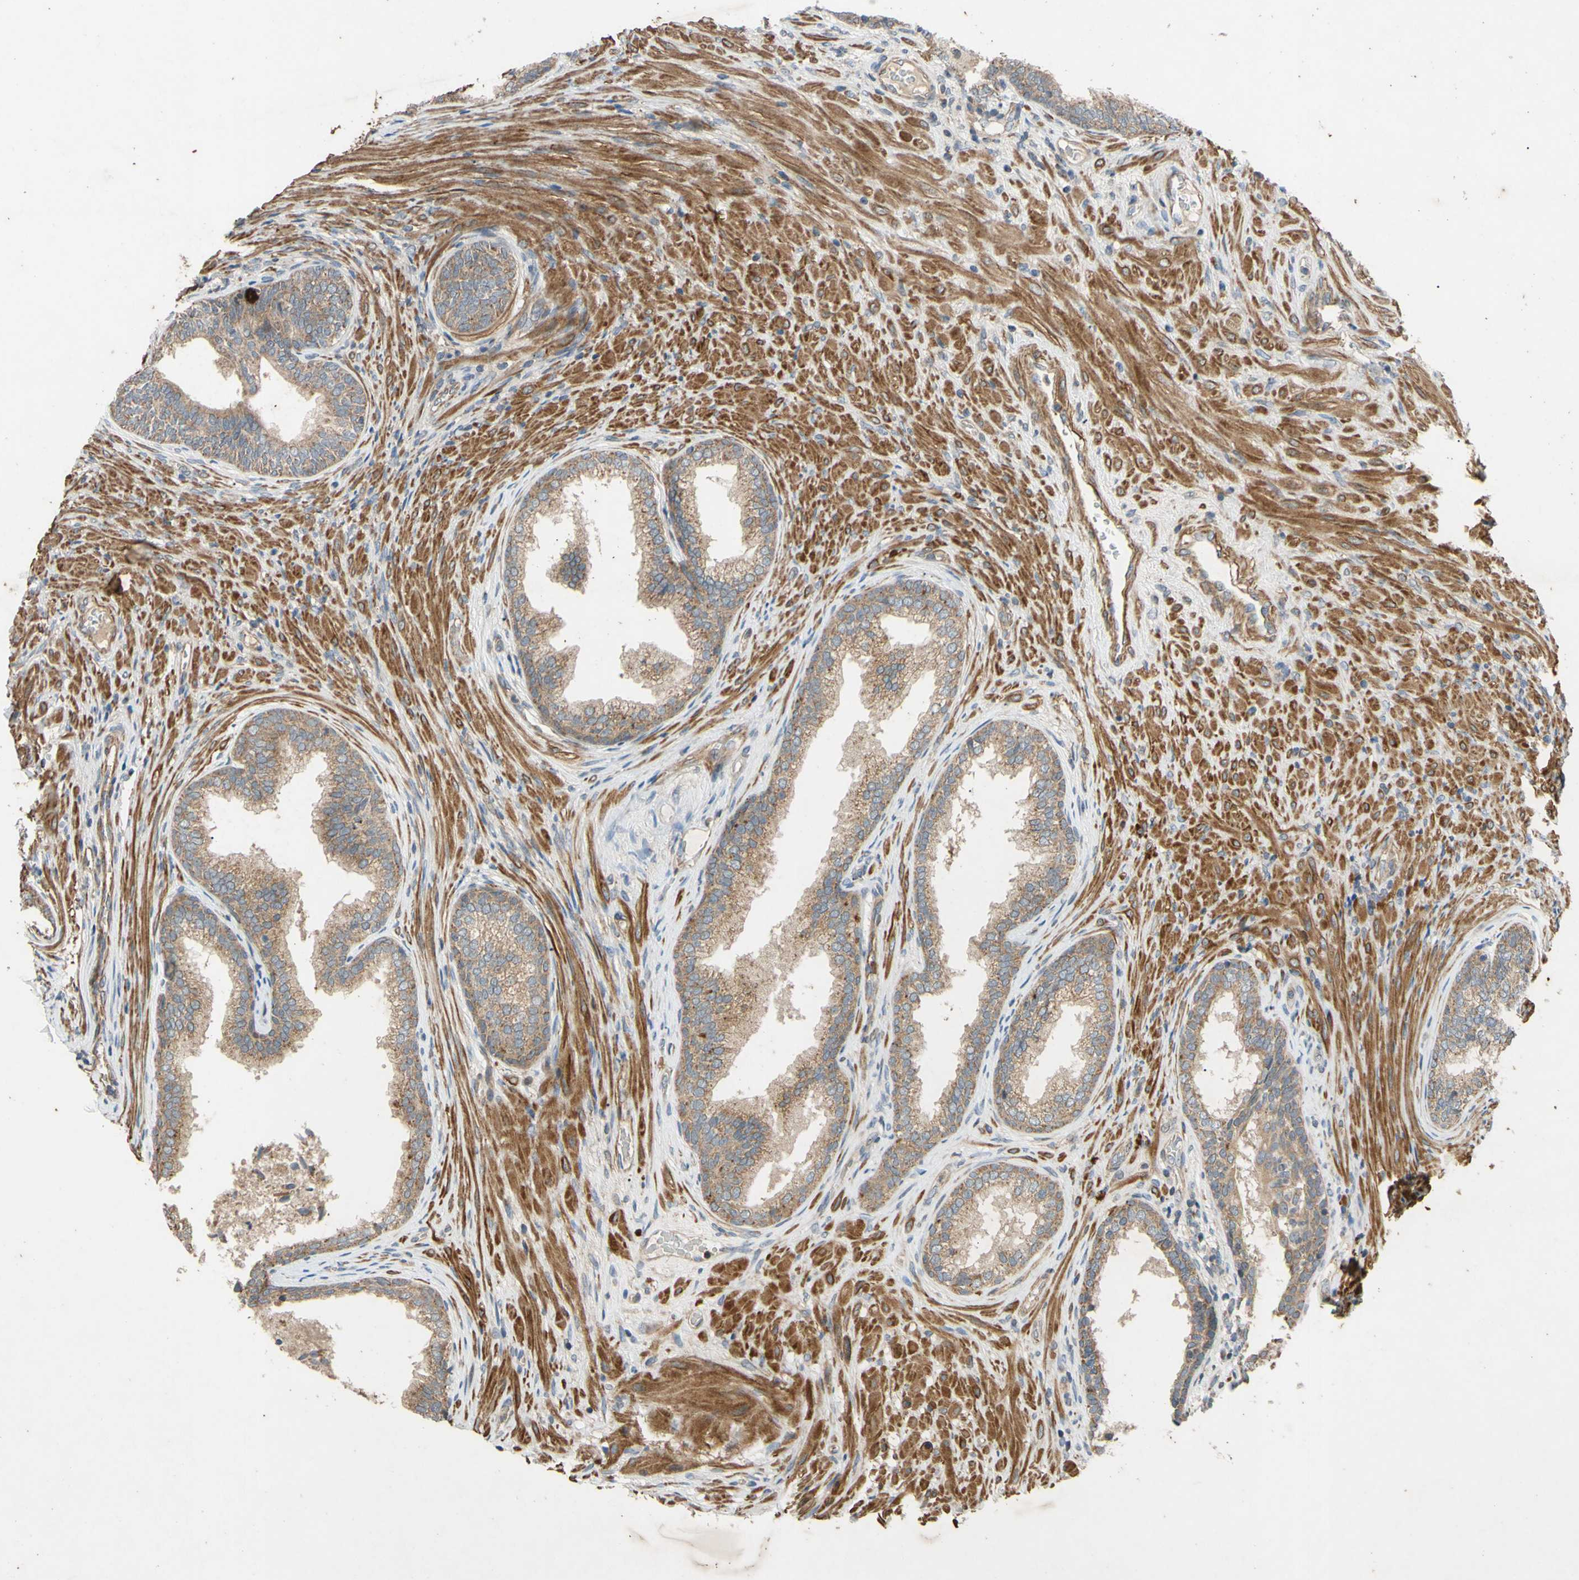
{"staining": {"intensity": "moderate", "quantity": "25%-75%", "location": "cytoplasmic/membranous"}, "tissue": "prostate", "cell_type": "Glandular cells", "image_type": "normal", "snomed": [{"axis": "morphology", "description": "Normal tissue, NOS"}, {"axis": "topography", "description": "Prostate"}], "caption": "Immunohistochemical staining of benign prostate exhibits moderate cytoplasmic/membranous protein expression in about 25%-75% of glandular cells.", "gene": "PARD6A", "patient": {"sex": "male", "age": 76}}